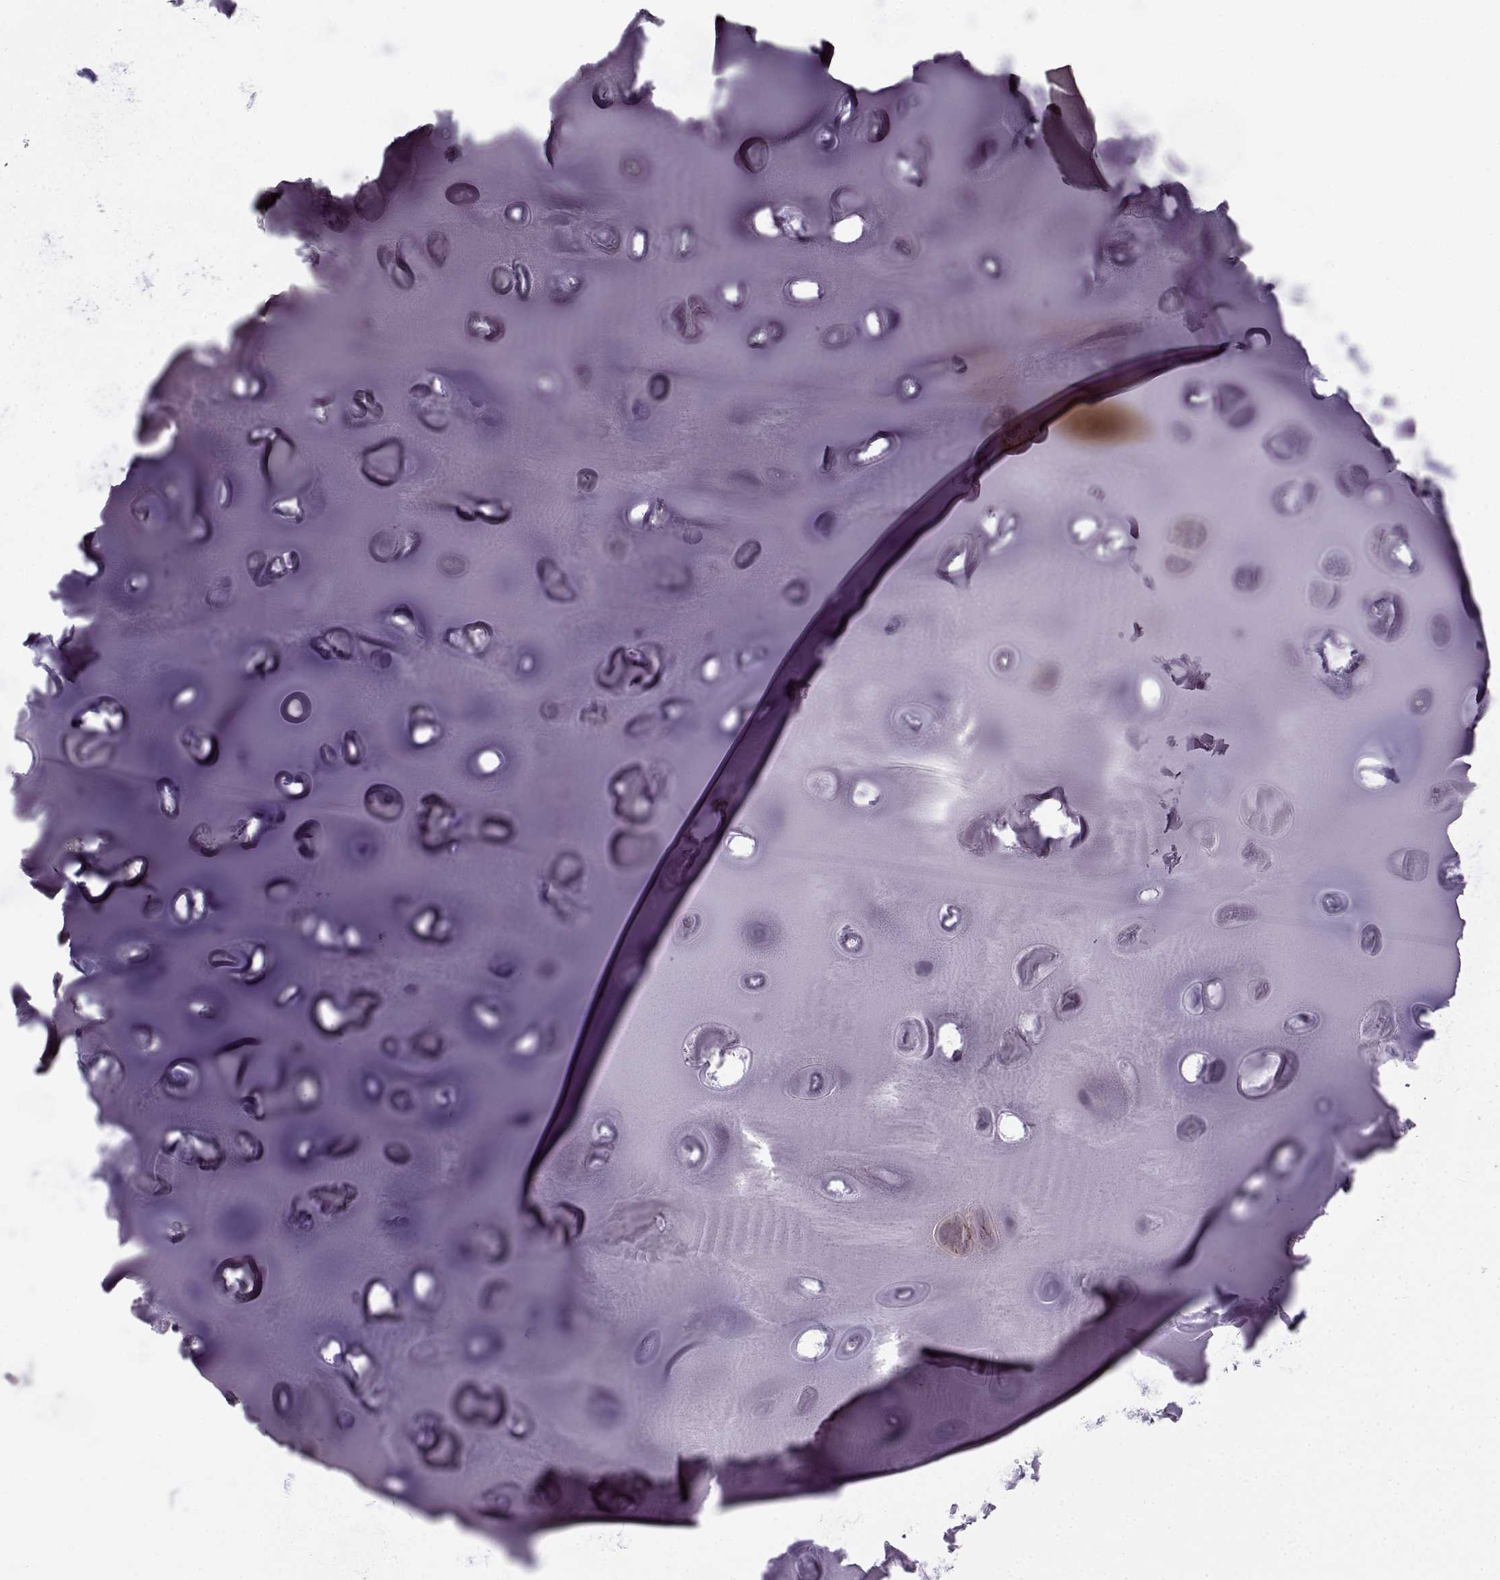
{"staining": {"intensity": "negative", "quantity": "none", "location": "none"}, "tissue": "adipose tissue", "cell_type": "Adipocytes", "image_type": "normal", "snomed": [{"axis": "morphology", "description": "Normal tissue, NOS"}, {"axis": "morphology", "description": "Squamous cell carcinoma, NOS"}, {"axis": "topography", "description": "Cartilage tissue"}, {"axis": "topography", "description": "Lung"}], "caption": "This micrograph is of normal adipose tissue stained with IHC to label a protein in brown with the nuclei are counter-stained blue. There is no expression in adipocytes.", "gene": "CCNF", "patient": {"sex": "male", "age": 66}}